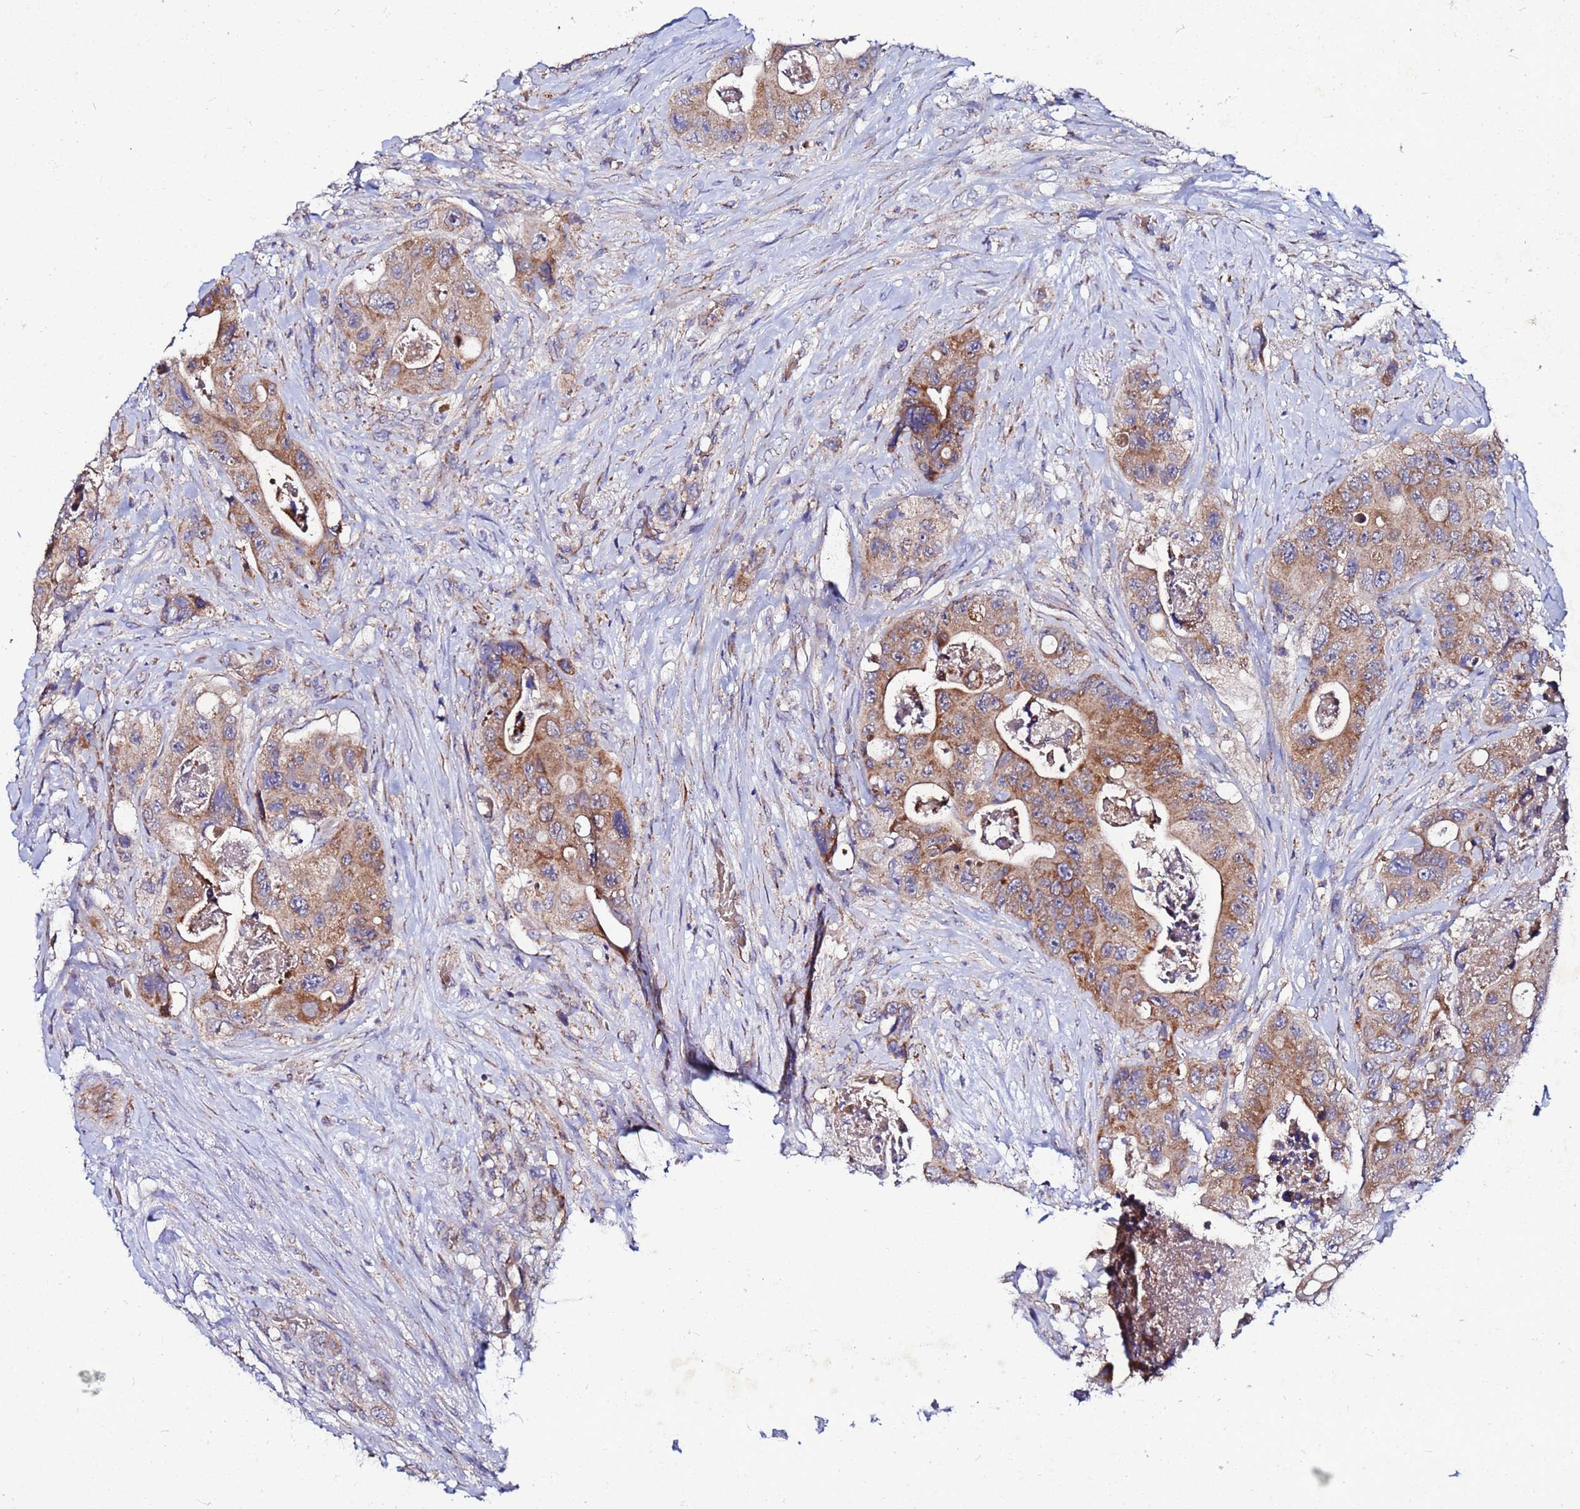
{"staining": {"intensity": "moderate", "quantity": ">75%", "location": "cytoplasmic/membranous"}, "tissue": "colorectal cancer", "cell_type": "Tumor cells", "image_type": "cancer", "snomed": [{"axis": "morphology", "description": "Adenocarcinoma, NOS"}, {"axis": "topography", "description": "Colon"}], "caption": "A brown stain shows moderate cytoplasmic/membranous expression of a protein in human colorectal cancer tumor cells. (DAB IHC with brightfield microscopy, high magnification).", "gene": "FAHD2A", "patient": {"sex": "female", "age": 46}}